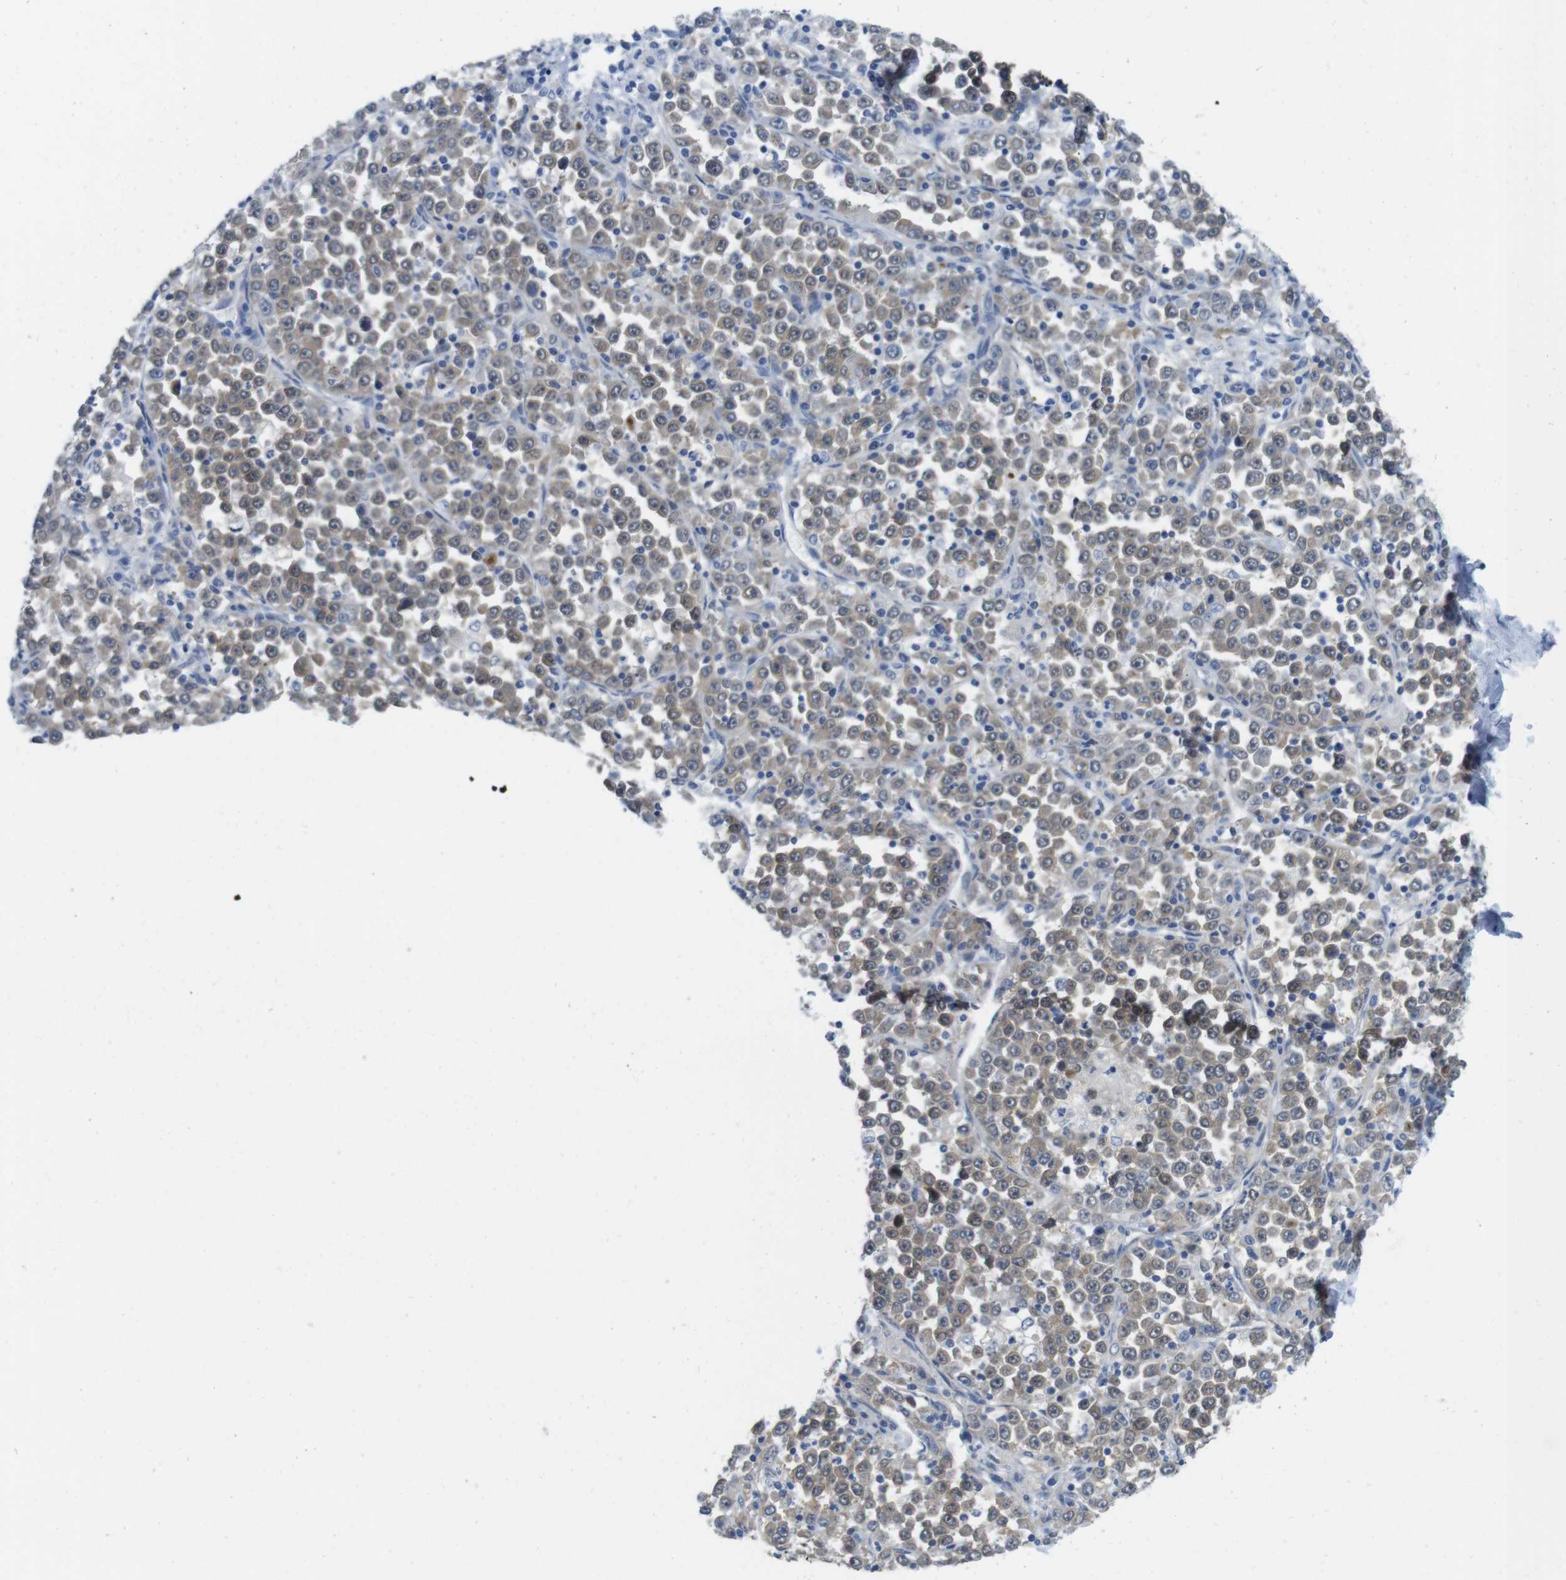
{"staining": {"intensity": "weak", "quantity": ">75%", "location": "cytoplasmic/membranous,nuclear"}, "tissue": "stomach cancer", "cell_type": "Tumor cells", "image_type": "cancer", "snomed": [{"axis": "morphology", "description": "Normal tissue, NOS"}, {"axis": "morphology", "description": "Adenocarcinoma, NOS"}, {"axis": "topography", "description": "Stomach, upper"}, {"axis": "topography", "description": "Stomach"}], "caption": "This histopathology image displays immunohistochemistry staining of human stomach cancer (adenocarcinoma), with low weak cytoplasmic/membranous and nuclear positivity in approximately >75% of tumor cells.", "gene": "CASP2", "patient": {"sex": "male", "age": 59}}